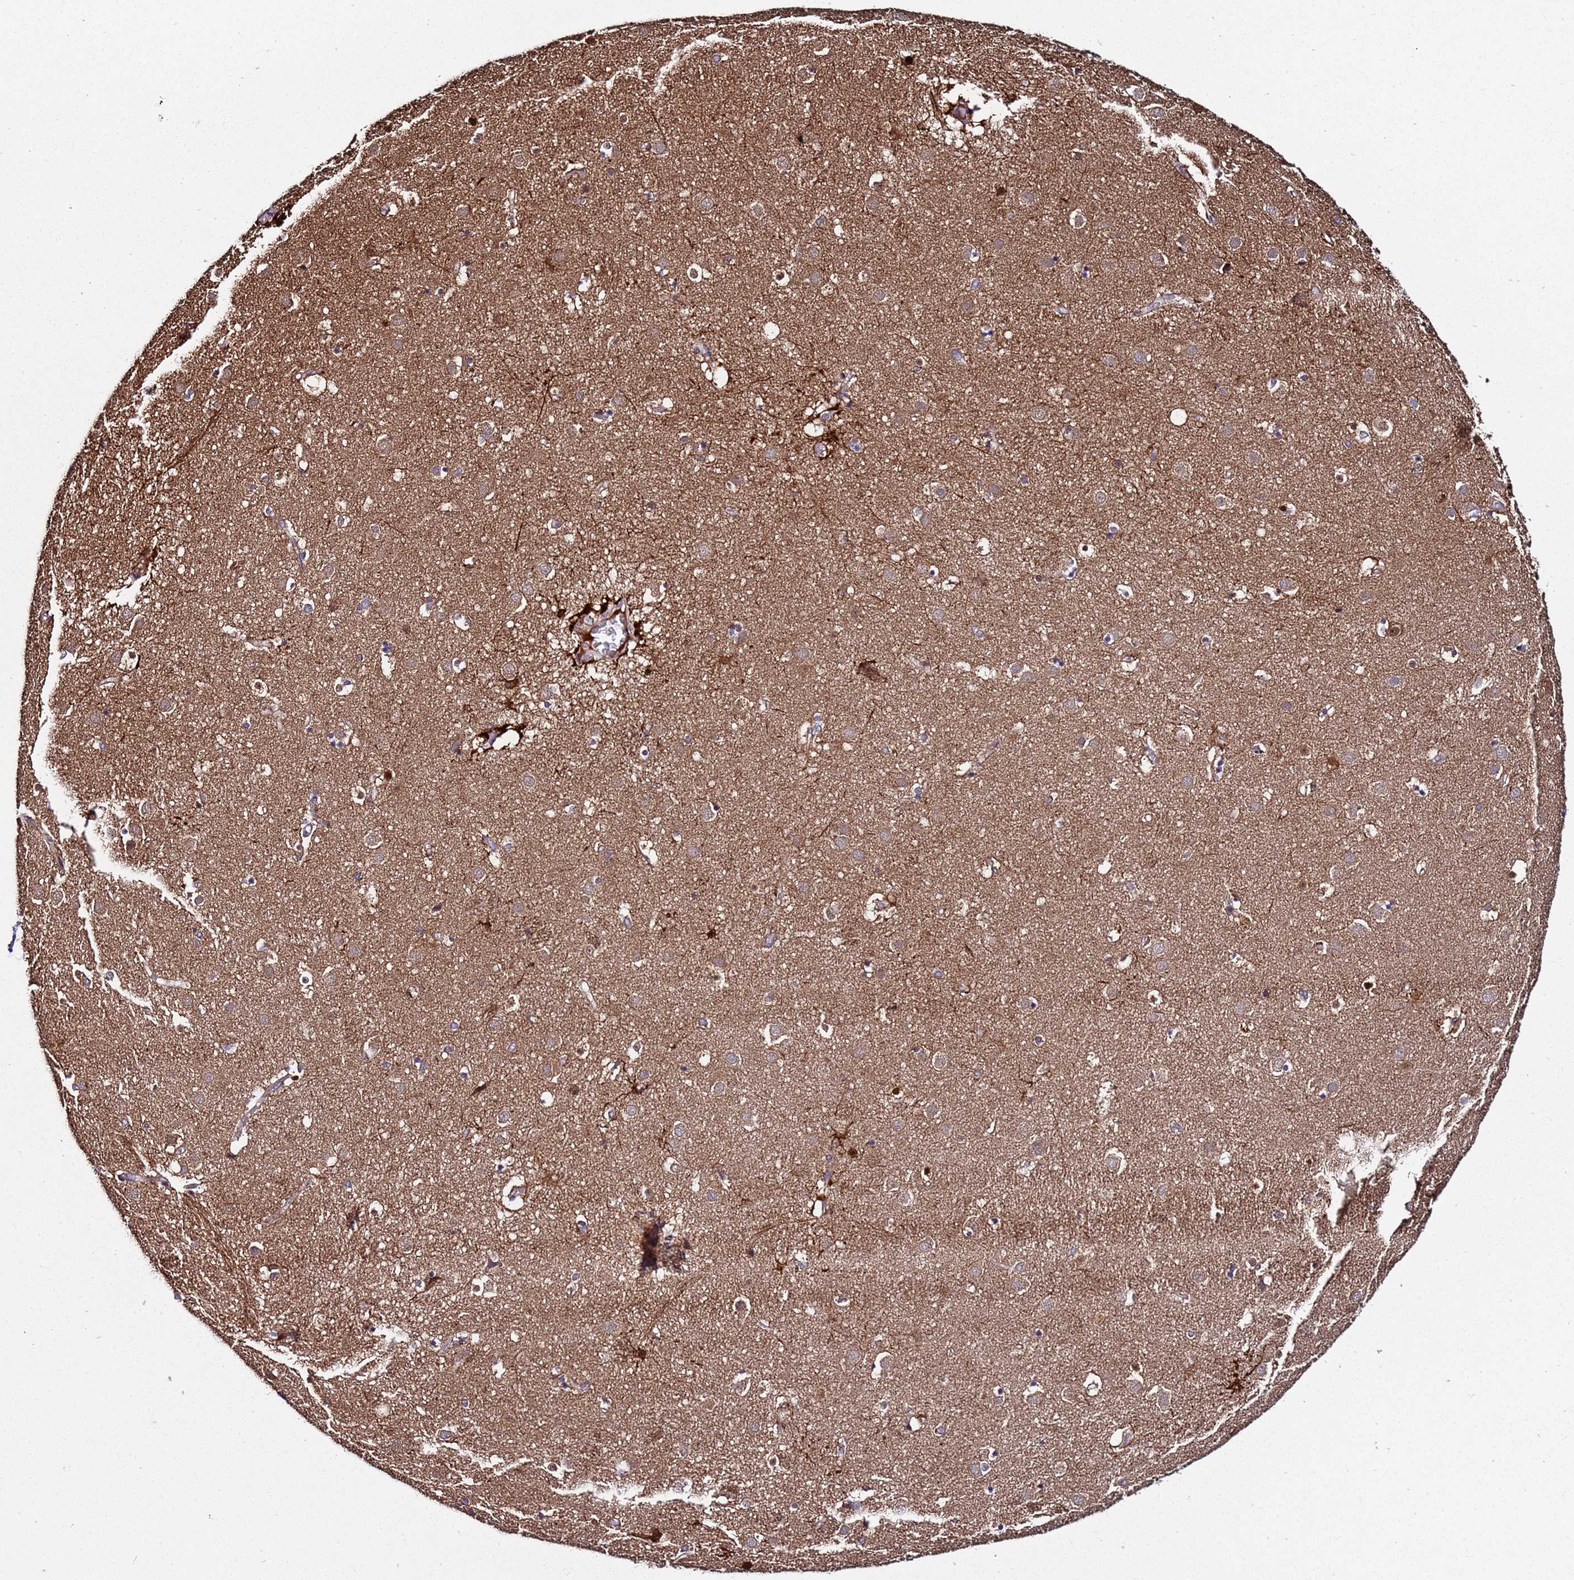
{"staining": {"intensity": "weak", "quantity": "25%-75%", "location": "cytoplasmic/membranous"}, "tissue": "caudate", "cell_type": "Glial cells", "image_type": "normal", "snomed": [{"axis": "morphology", "description": "Normal tissue, NOS"}, {"axis": "topography", "description": "Lateral ventricle wall"}], "caption": "This photomicrograph shows immunohistochemistry staining of unremarkable caudate, with low weak cytoplasmic/membranous positivity in about 25%-75% of glial cells.", "gene": "PLXDC2", "patient": {"sex": "male", "age": 70}}